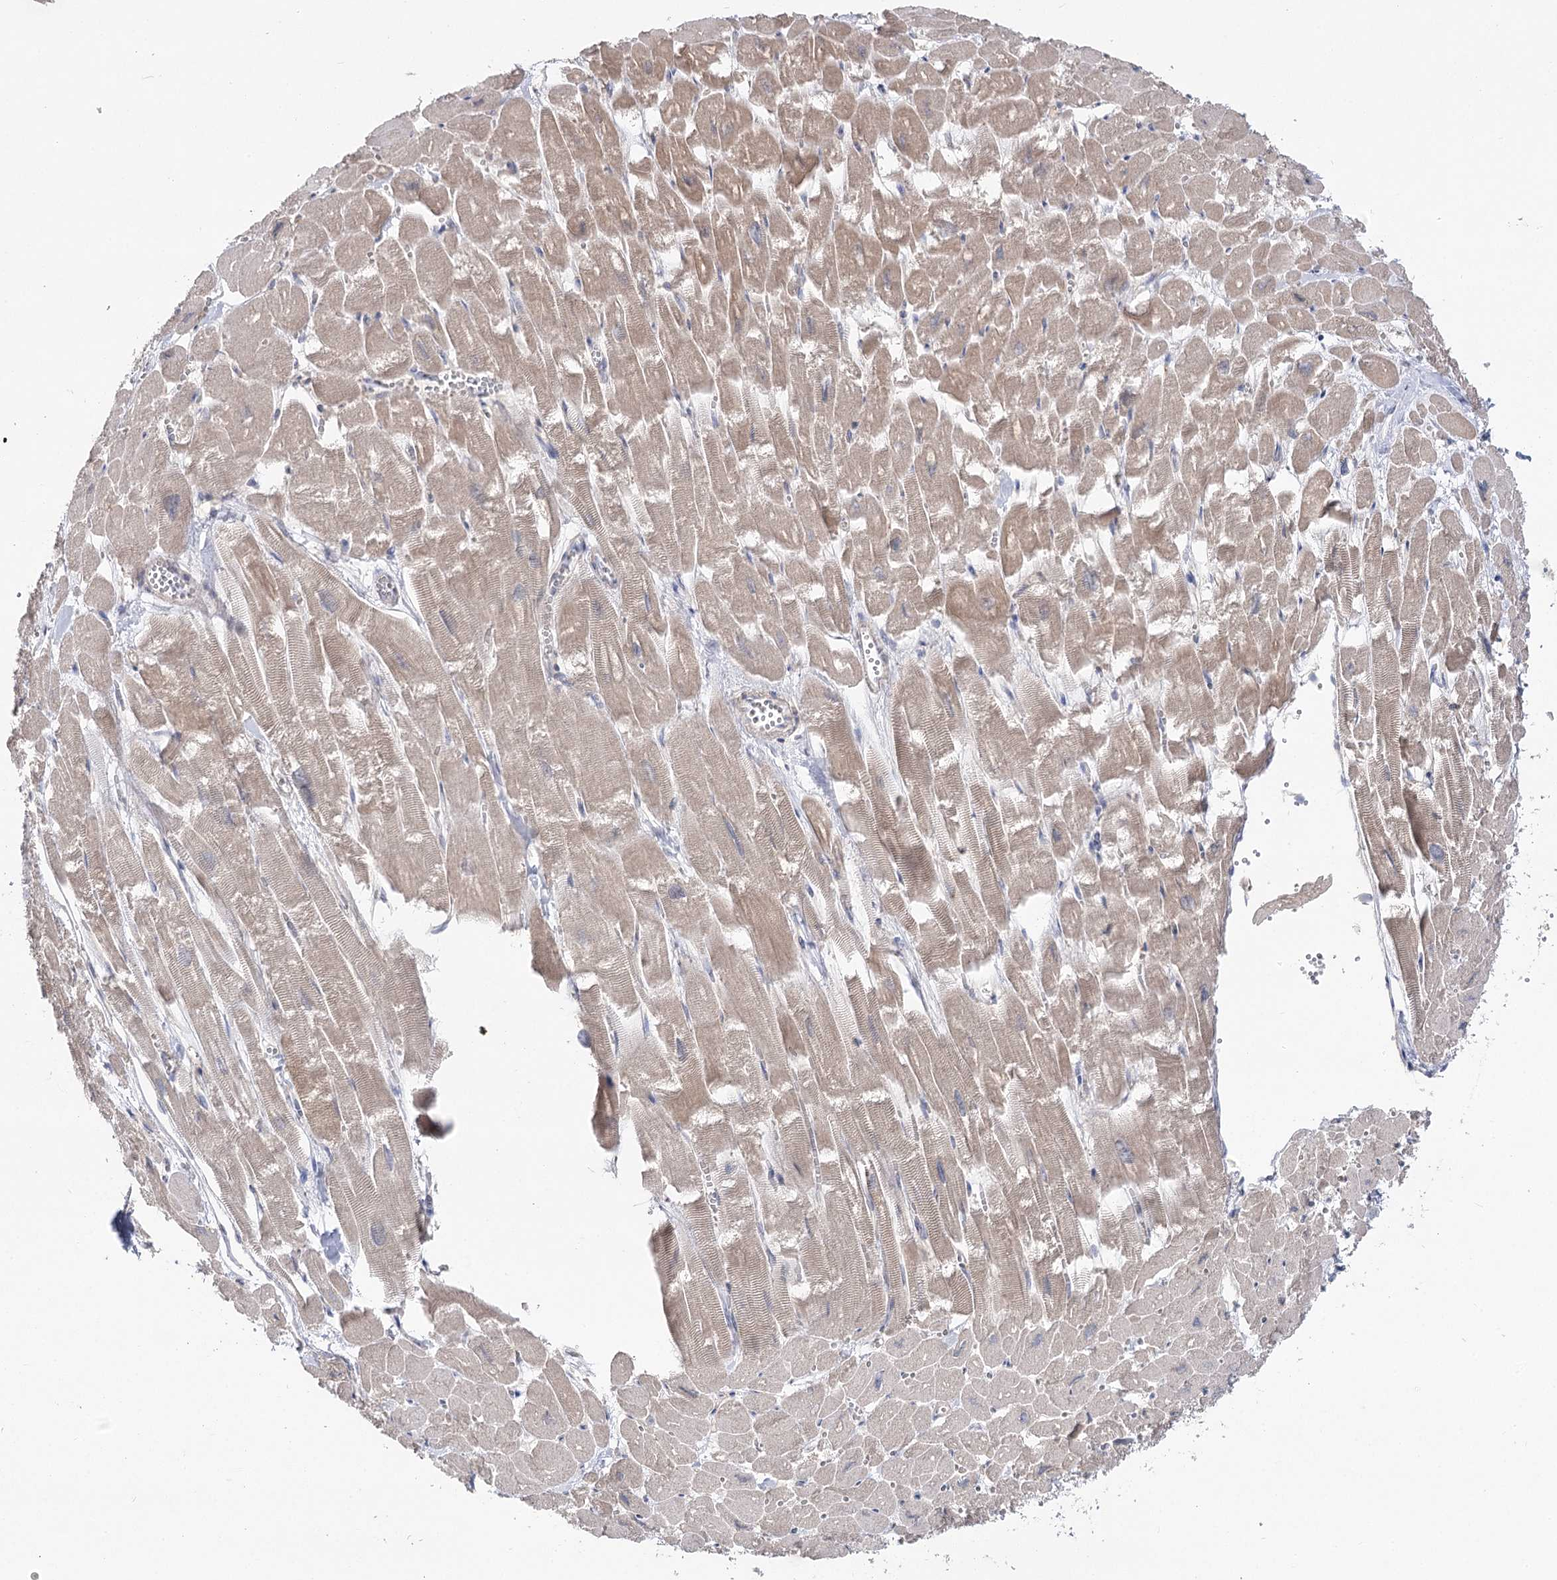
{"staining": {"intensity": "moderate", "quantity": "25%-75%", "location": "cytoplasmic/membranous"}, "tissue": "heart muscle", "cell_type": "Cardiomyocytes", "image_type": "normal", "snomed": [{"axis": "morphology", "description": "Normal tissue, NOS"}, {"axis": "topography", "description": "Heart"}], "caption": "Immunohistochemical staining of unremarkable heart muscle demonstrates 25%-75% levels of moderate cytoplasmic/membranous protein positivity in approximately 25%-75% of cardiomyocytes. (DAB IHC, brown staining for protein, blue staining for nuclei).", "gene": "TMEM187", "patient": {"sex": "male", "age": 54}}